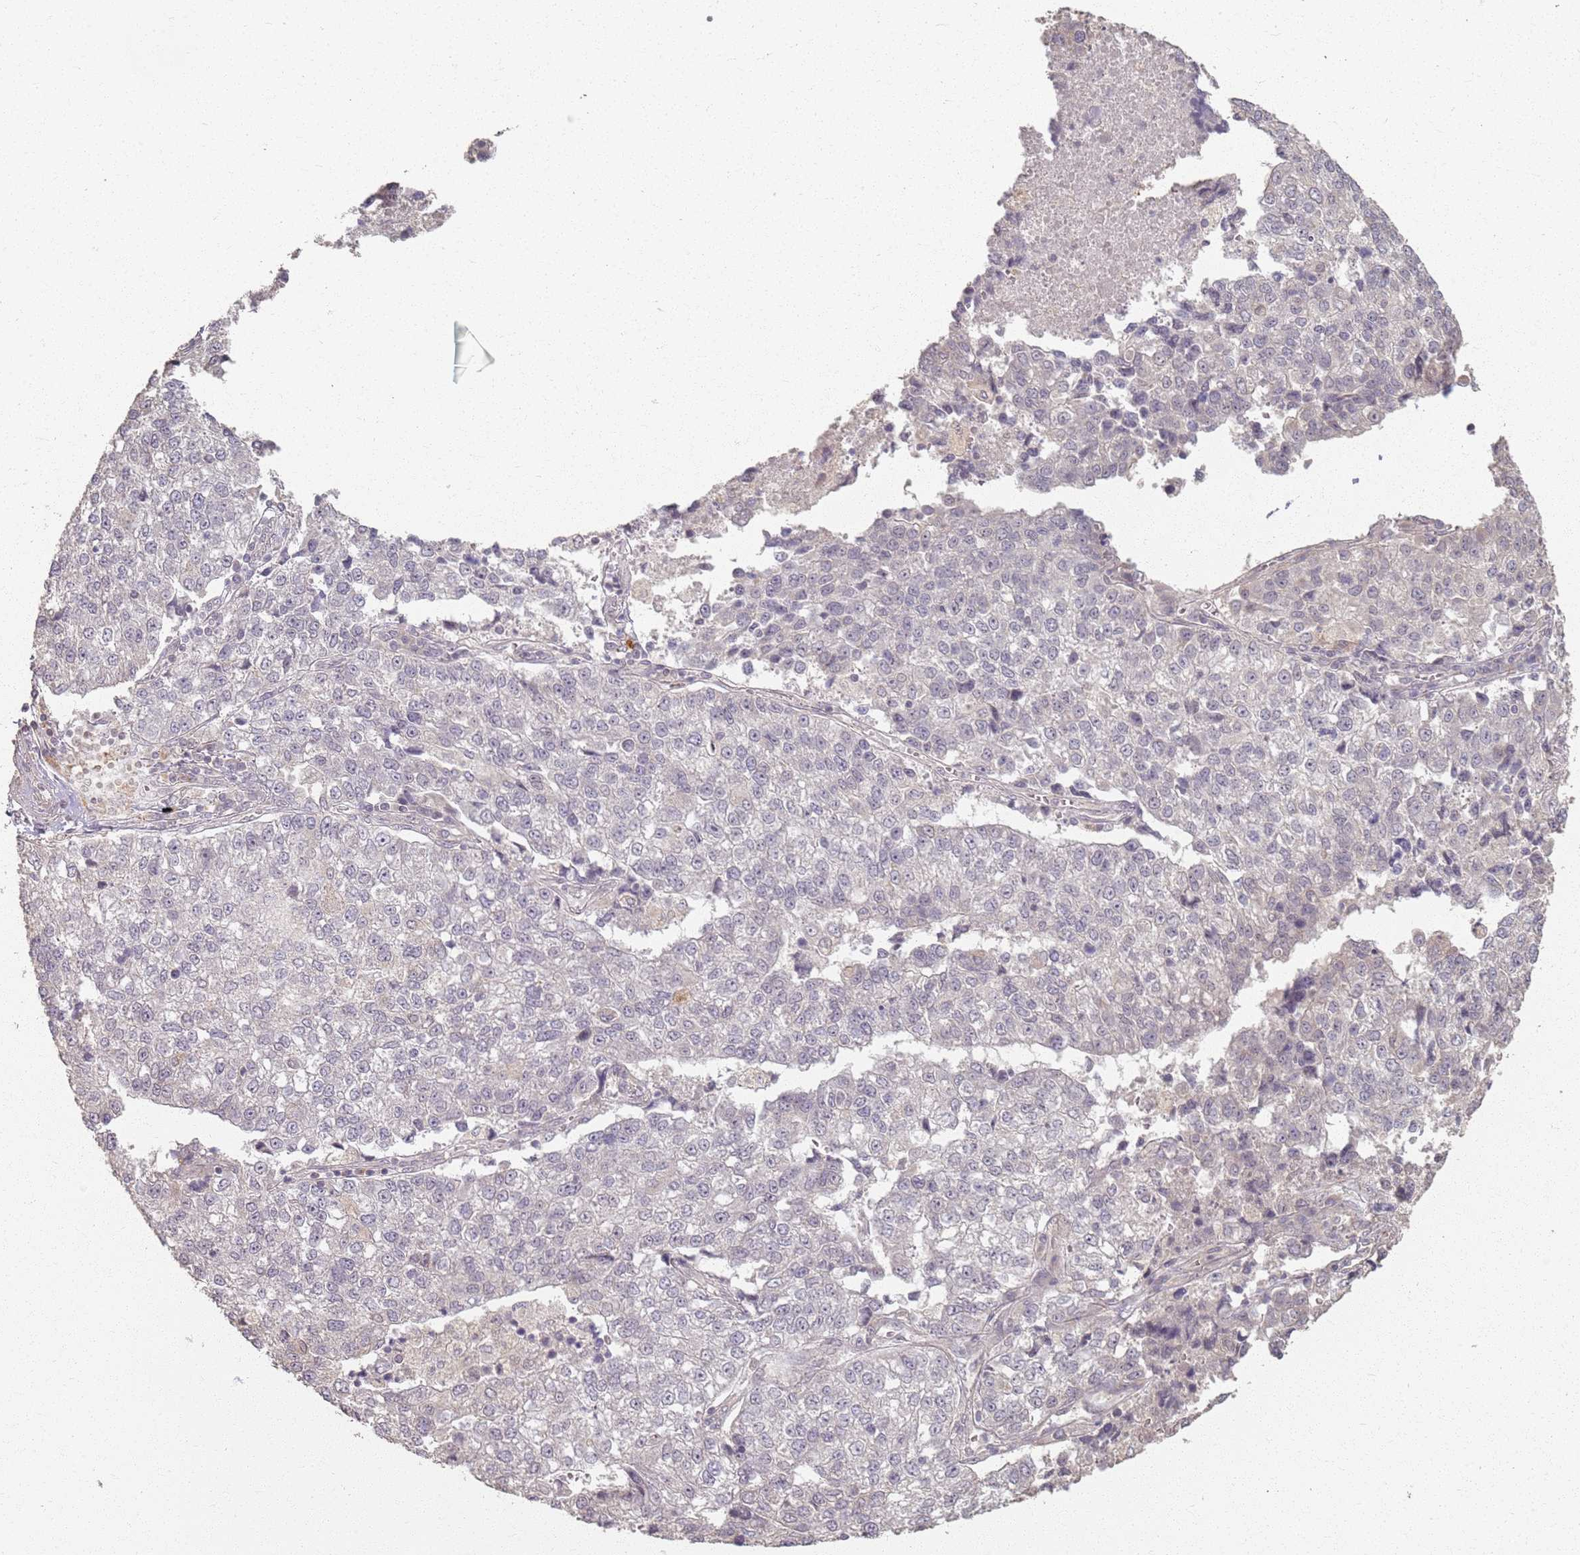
{"staining": {"intensity": "negative", "quantity": "none", "location": "none"}, "tissue": "lung cancer", "cell_type": "Tumor cells", "image_type": "cancer", "snomed": [{"axis": "morphology", "description": "Adenocarcinoma, NOS"}, {"axis": "topography", "description": "Lung"}], "caption": "Lung adenocarcinoma was stained to show a protein in brown. There is no significant expression in tumor cells.", "gene": "CCDC168", "patient": {"sex": "male", "age": 49}}